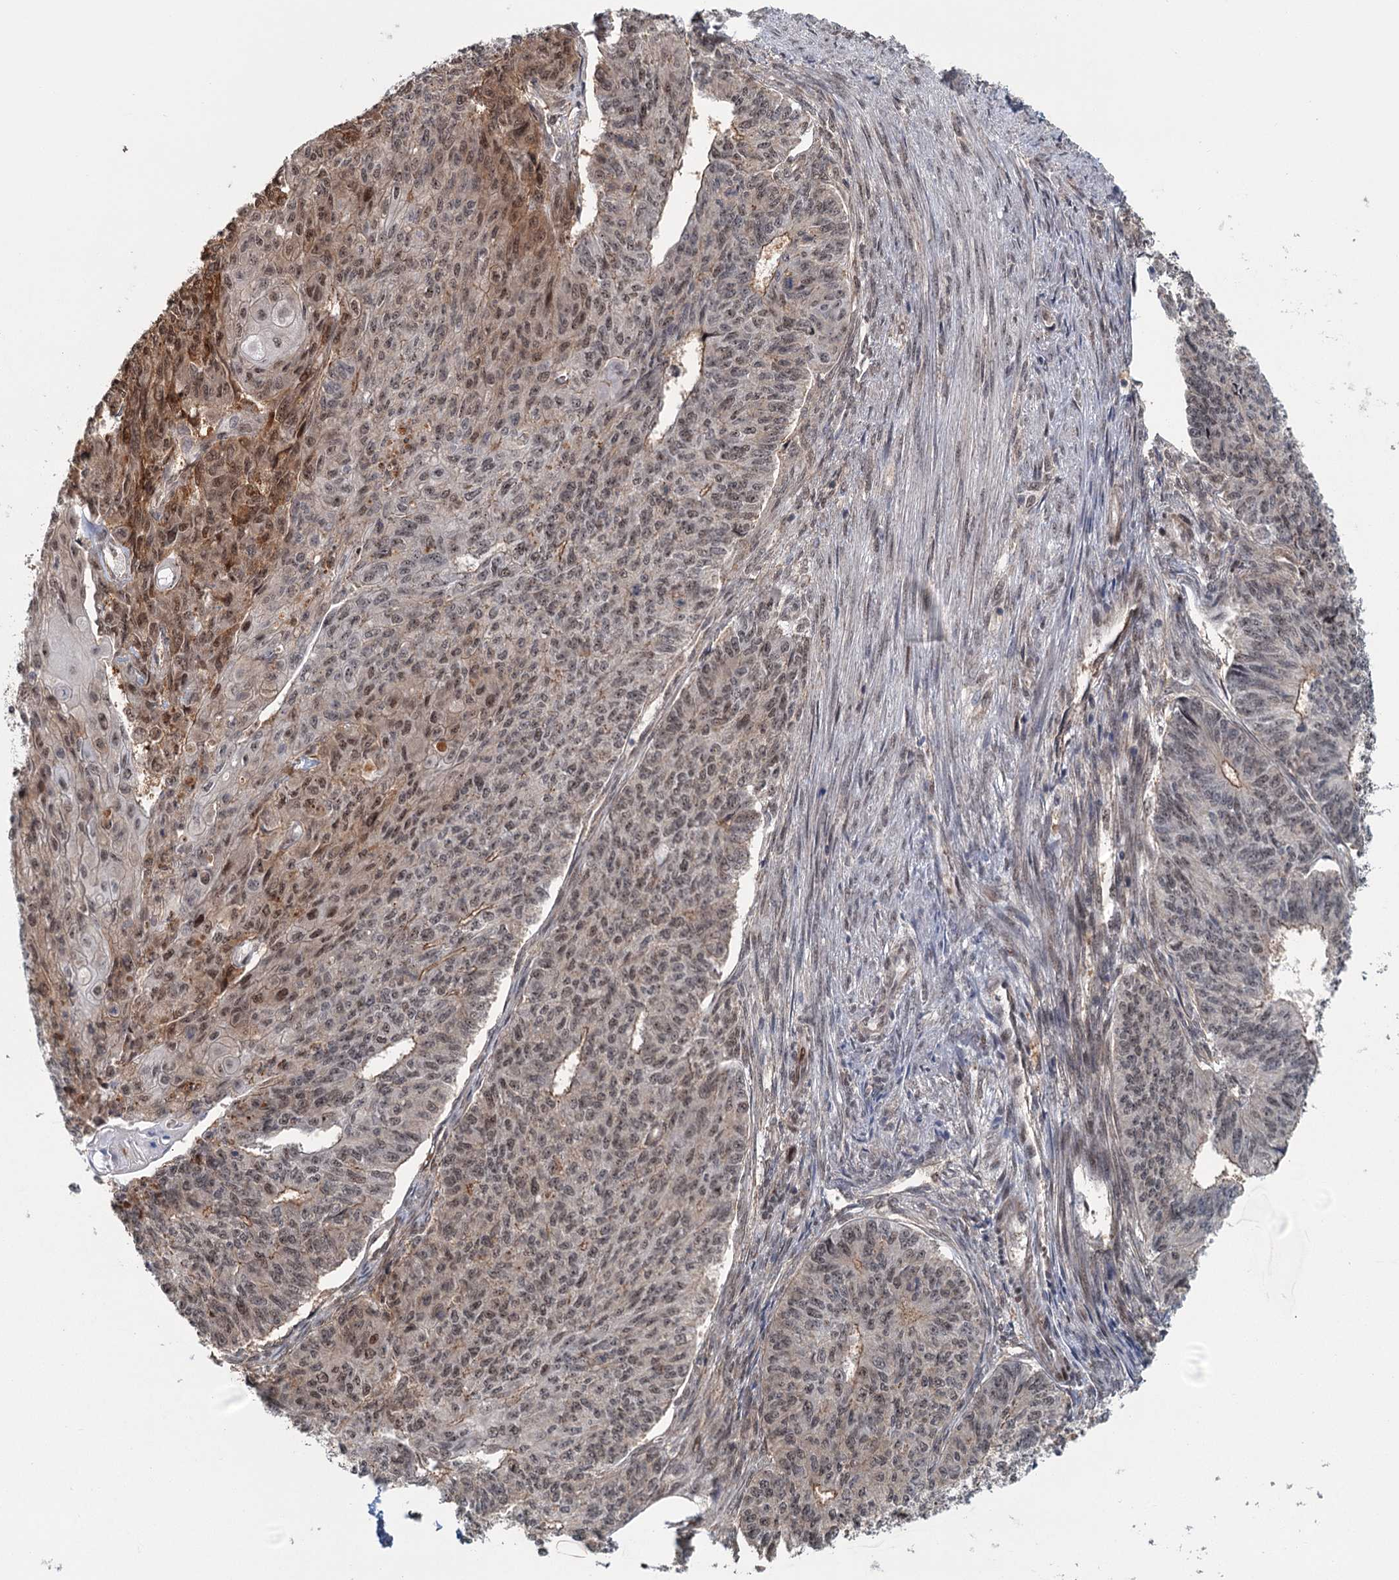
{"staining": {"intensity": "moderate", "quantity": ">75%", "location": "nuclear"}, "tissue": "endometrial cancer", "cell_type": "Tumor cells", "image_type": "cancer", "snomed": [{"axis": "morphology", "description": "Adenocarcinoma, NOS"}, {"axis": "topography", "description": "Endometrium"}], "caption": "Endometrial cancer (adenocarcinoma) stained with DAB (3,3'-diaminobenzidine) immunohistochemistry exhibits medium levels of moderate nuclear staining in approximately >75% of tumor cells.", "gene": "TAS2R42", "patient": {"sex": "female", "age": 32}}